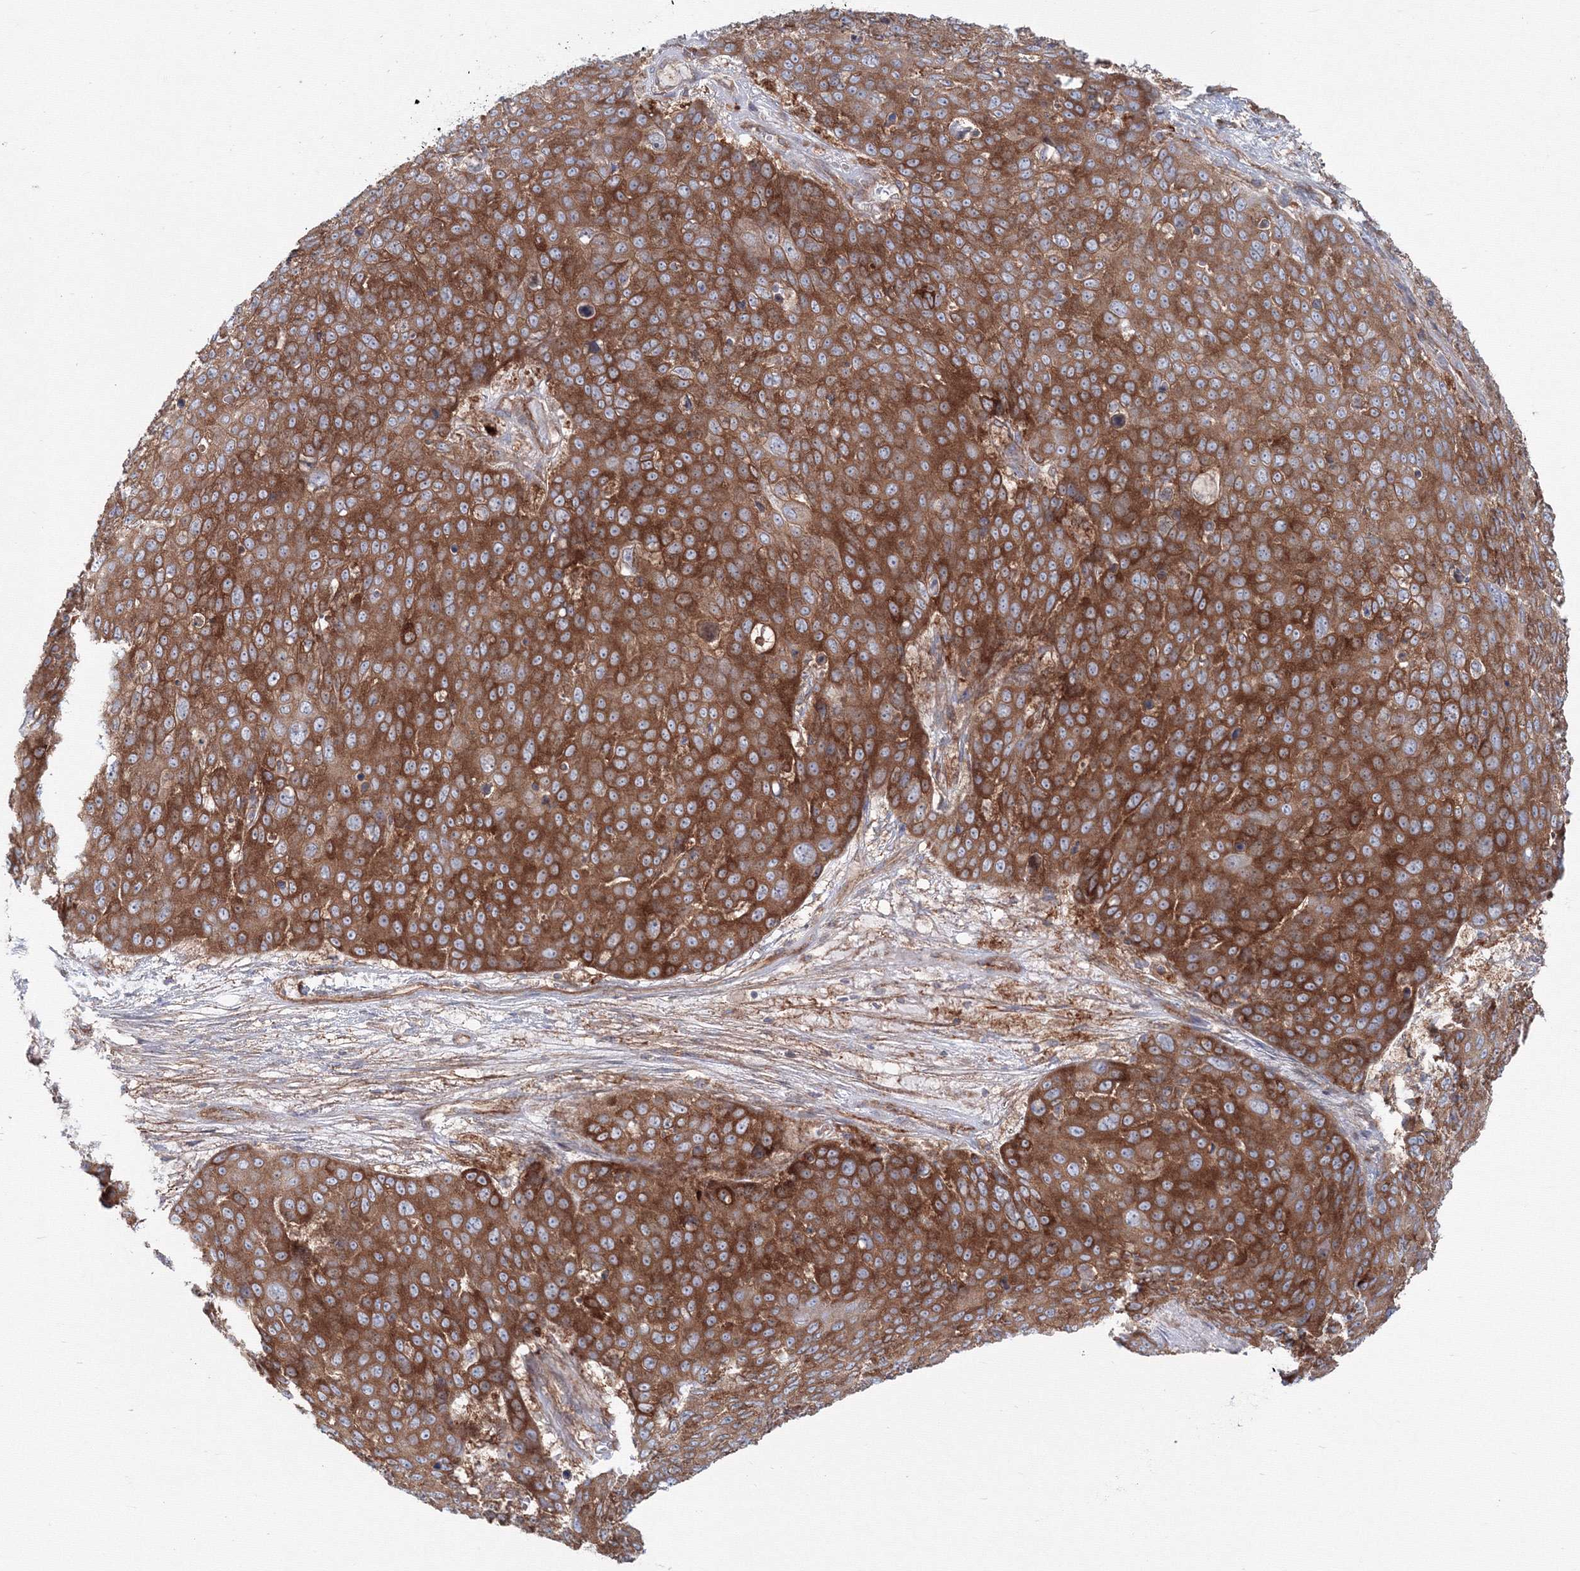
{"staining": {"intensity": "strong", "quantity": ">75%", "location": "cytoplasmic/membranous"}, "tissue": "skin cancer", "cell_type": "Tumor cells", "image_type": "cancer", "snomed": [{"axis": "morphology", "description": "Squamous cell carcinoma, NOS"}, {"axis": "topography", "description": "Skin"}], "caption": "Immunohistochemistry (DAB) staining of human skin cancer (squamous cell carcinoma) shows strong cytoplasmic/membranous protein positivity in approximately >75% of tumor cells.", "gene": "SH3PXD2A", "patient": {"sex": "male", "age": 71}}